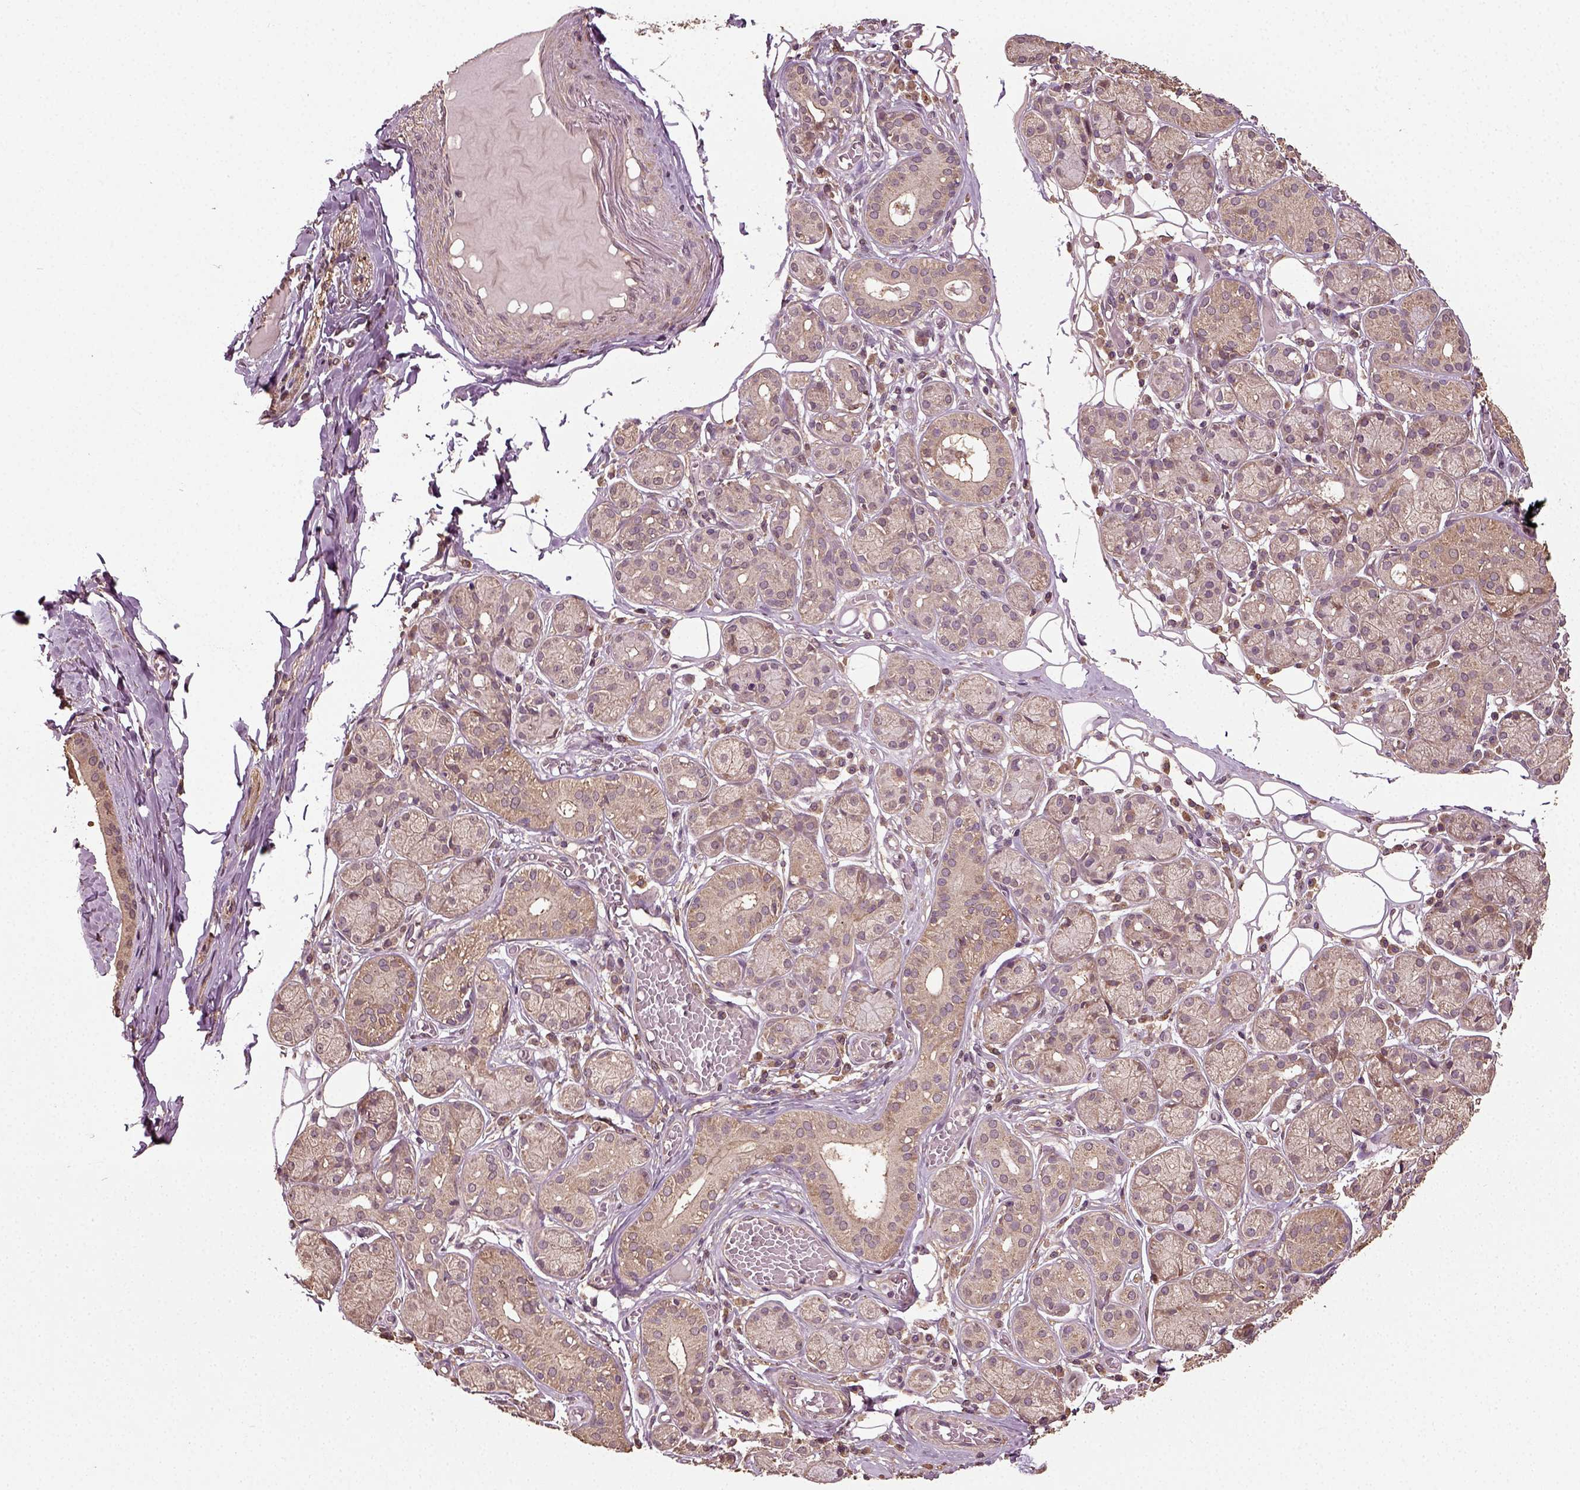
{"staining": {"intensity": "weak", "quantity": "25%-75%", "location": "cytoplasmic/membranous"}, "tissue": "salivary gland", "cell_type": "Glandular cells", "image_type": "normal", "snomed": [{"axis": "morphology", "description": "Normal tissue, NOS"}, {"axis": "topography", "description": "Salivary gland"}, {"axis": "topography", "description": "Peripheral nerve tissue"}], "caption": "Protein staining of benign salivary gland demonstrates weak cytoplasmic/membranous positivity in about 25%-75% of glandular cells.", "gene": "ERV3", "patient": {"sex": "male", "age": 71}}